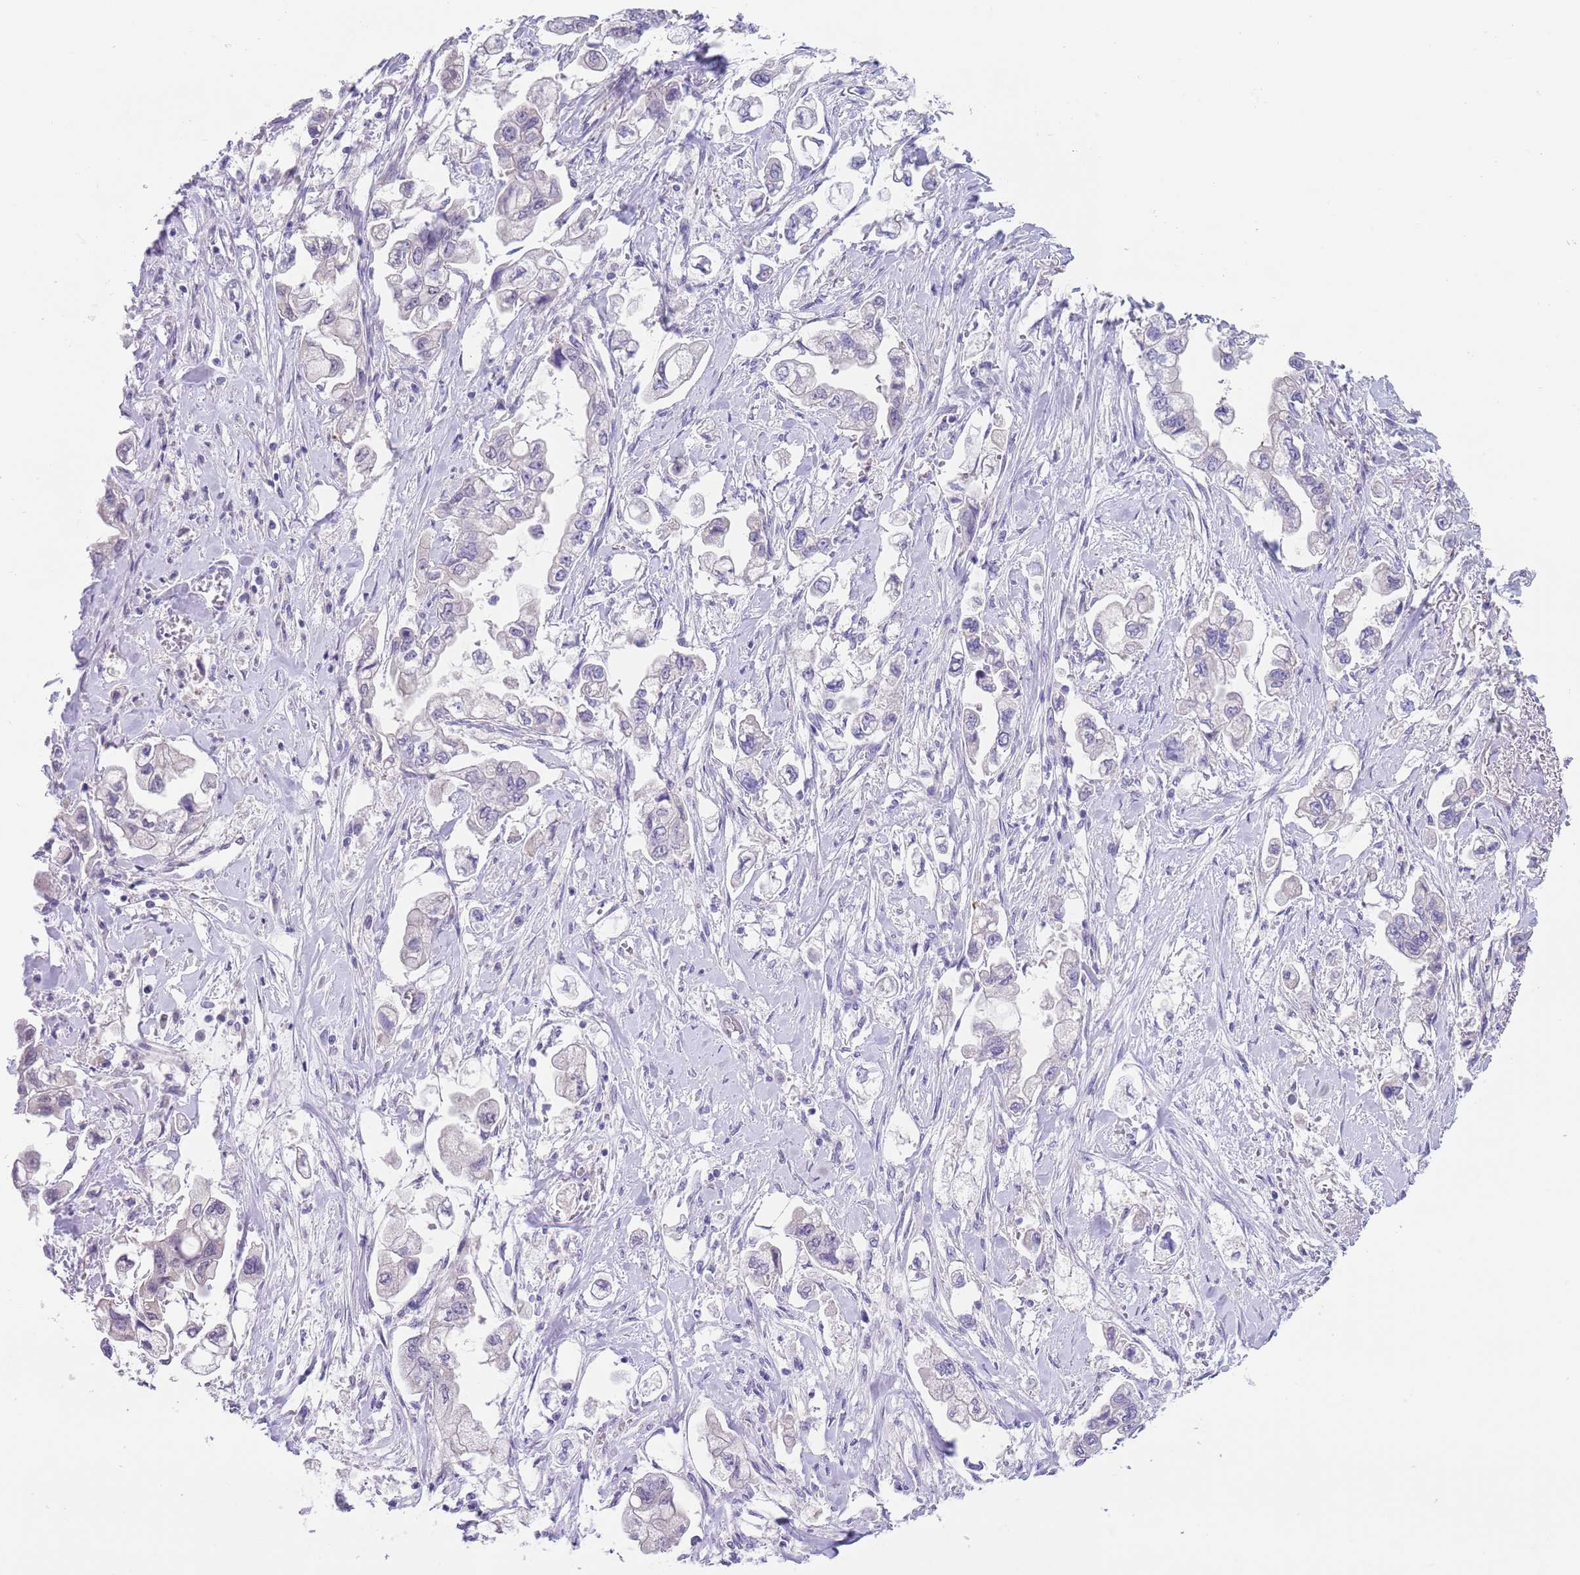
{"staining": {"intensity": "negative", "quantity": "none", "location": "none"}, "tissue": "stomach cancer", "cell_type": "Tumor cells", "image_type": "cancer", "snomed": [{"axis": "morphology", "description": "Adenocarcinoma, NOS"}, {"axis": "topography", "description": "Stomach"}], "caption": "Adenocarcinoma (stomach) was stained to show a protein in brown. There is no significant staining in tumor cells.", "gene": "SPIRE2", "patient": {"sex": "male", "age": 62}}